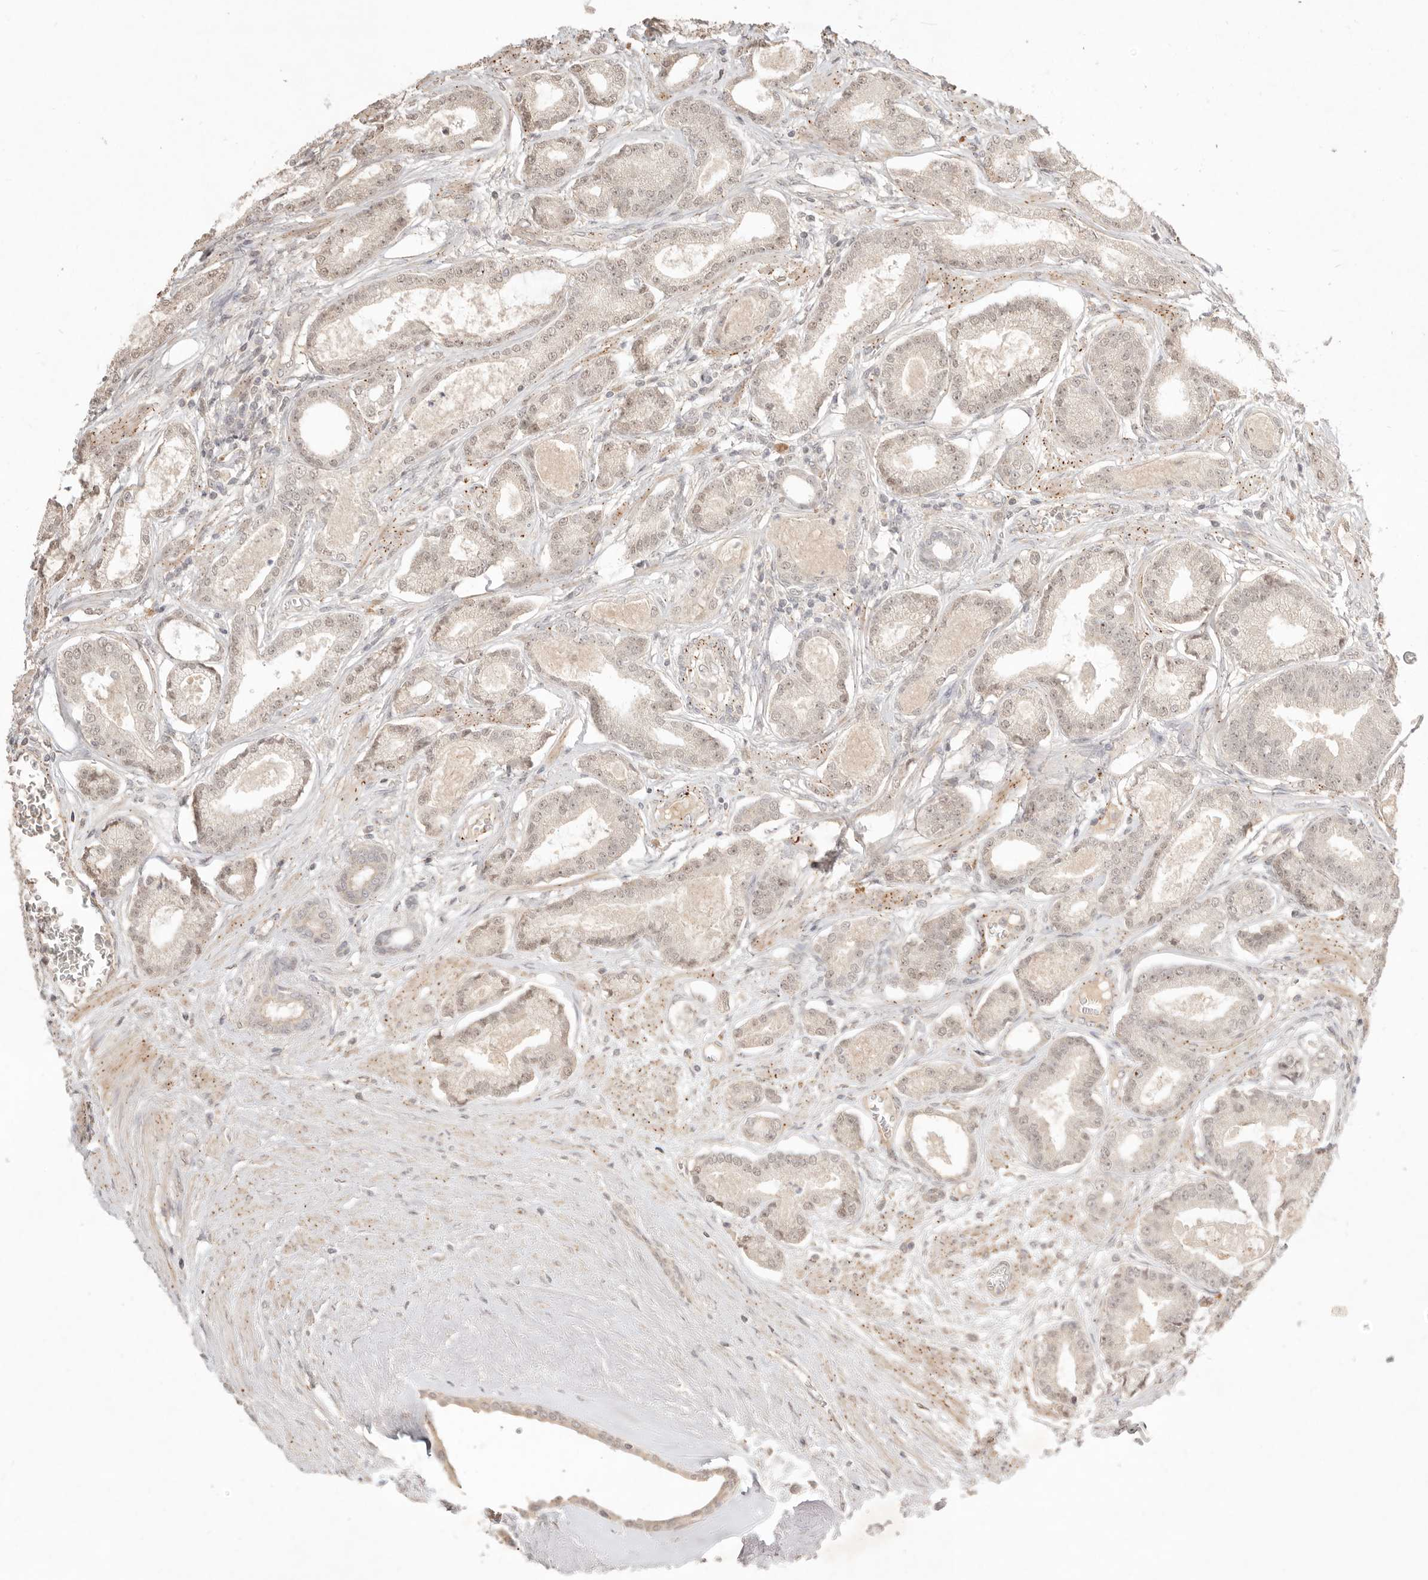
{"staining": {"intensity": "weak", "quantity": ">75%", "location": "nuclear"}, "tissue": "prostate cancer", "cell_type": "Tumor cells", "image_type": "cancer", "snomed": [{"axis": "morphology", "description": "Adenocarcinoma, Low grade"}, {"axis": "topography", "description": "Prostate"}], "caption": "Immunohistochemical staining of human prostate cancer reveals low levels of weak nuclear protein staining in about >75% of tumor cells. The staining was performed using DAB (3,3'-diaminobenzidine), with brown indicating positive protein expression. Nuclei are stained blue with hematoxylin.", "gene": "MEP1A", "patient": {"sex": "male", "age": 60}}